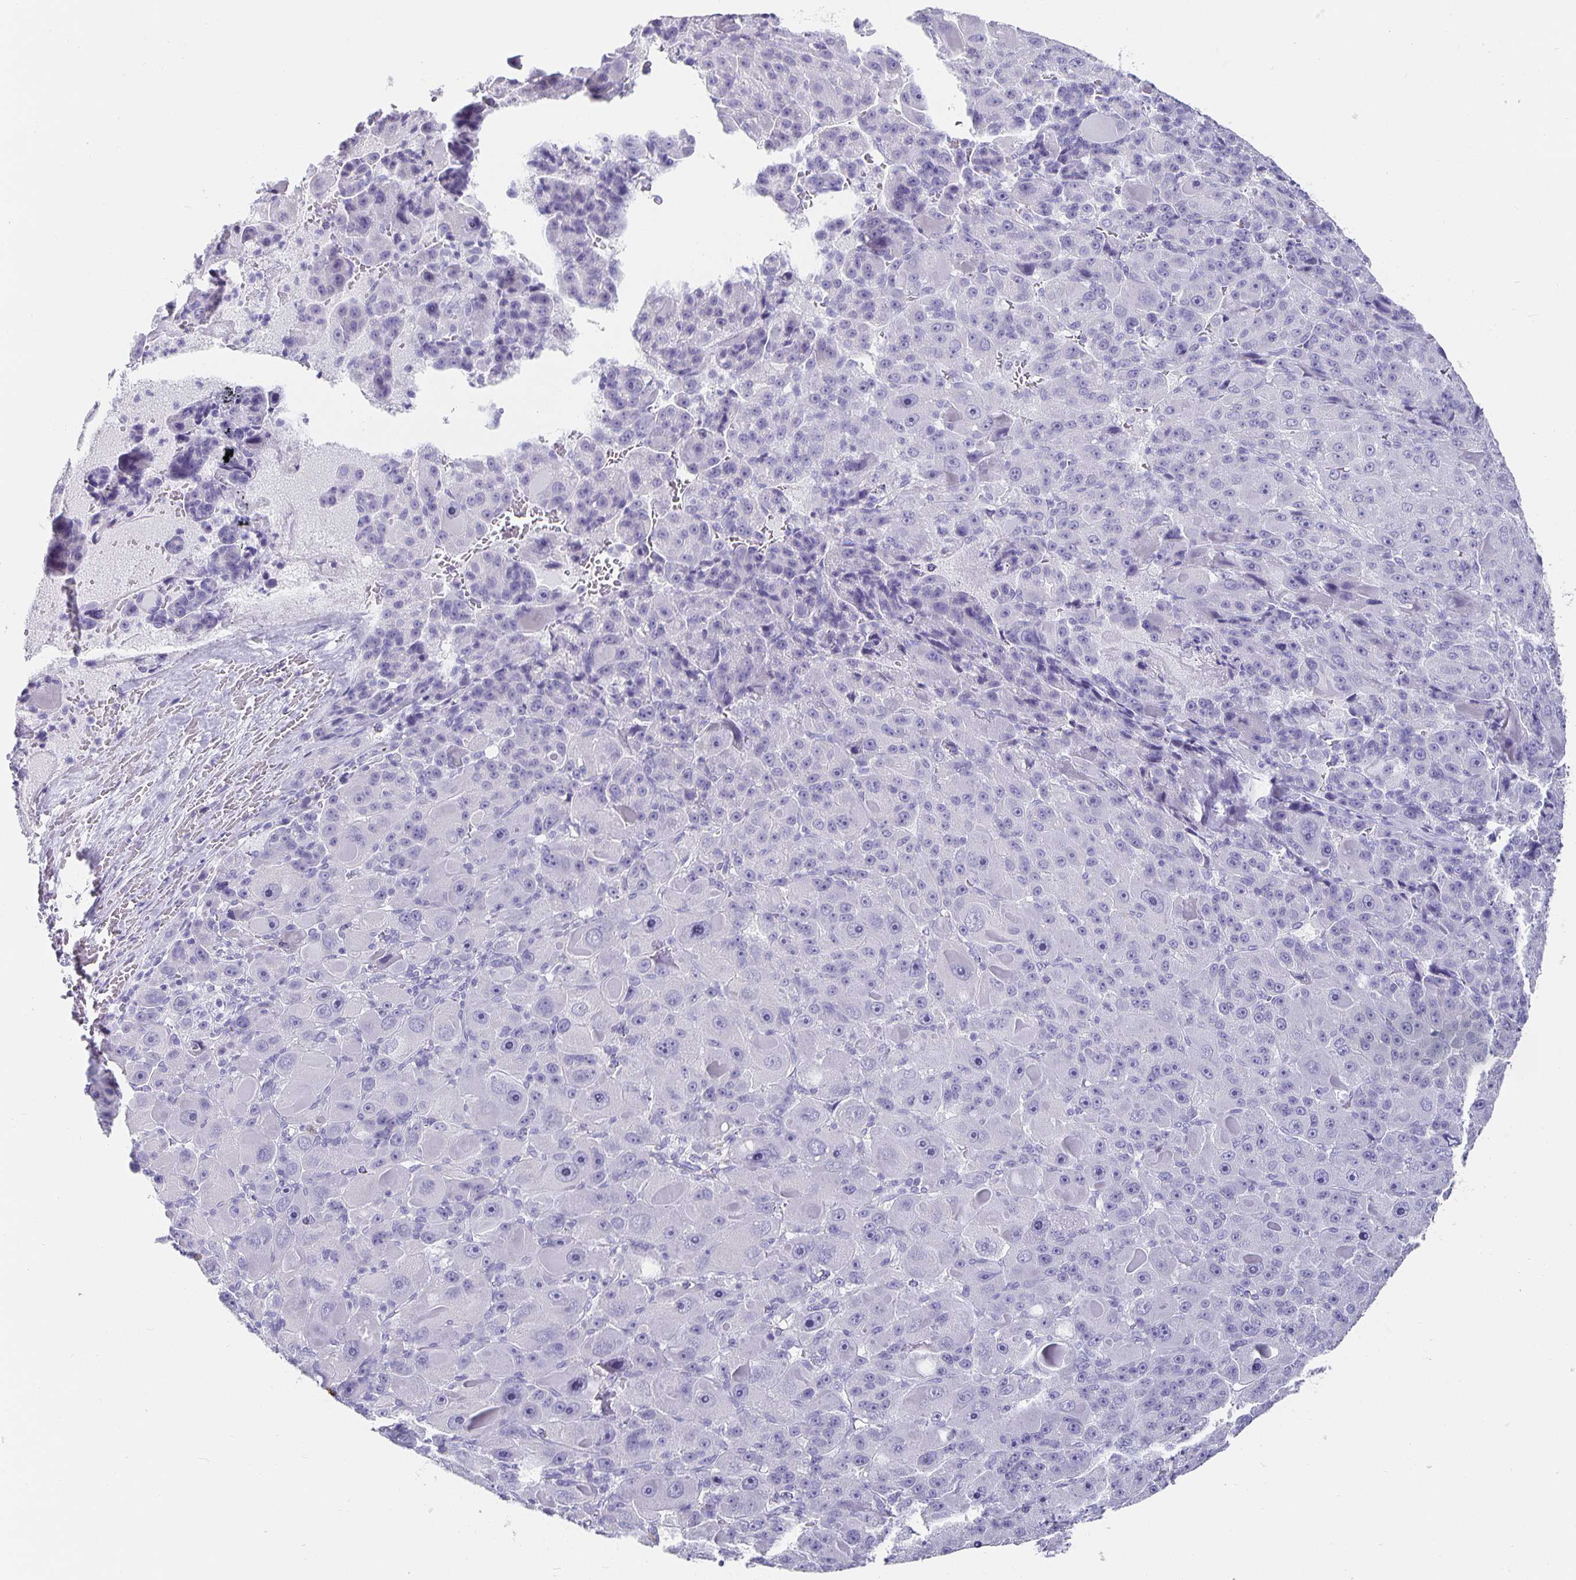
{"staining": {"intensity": "negative", "quantity": "none", "location": "none"}, "tissue": "liver cancer", "cell_type": "Tumor cells", "image_type": "cancer", "snomed": [{"axis": "morphology", "description": "Carcinoma, Hepatocellular, NOS"}, {"axis": "topography", "description": "Liver"}], "caption": "Immunohistochemical staining of liver cancer (hepatocellular carcinoma) reveals no significant expression in tumor cells. Nuclei are stained in blue.", "gene": "CHGA", "patient": {"sex": "male", "age": 76}}